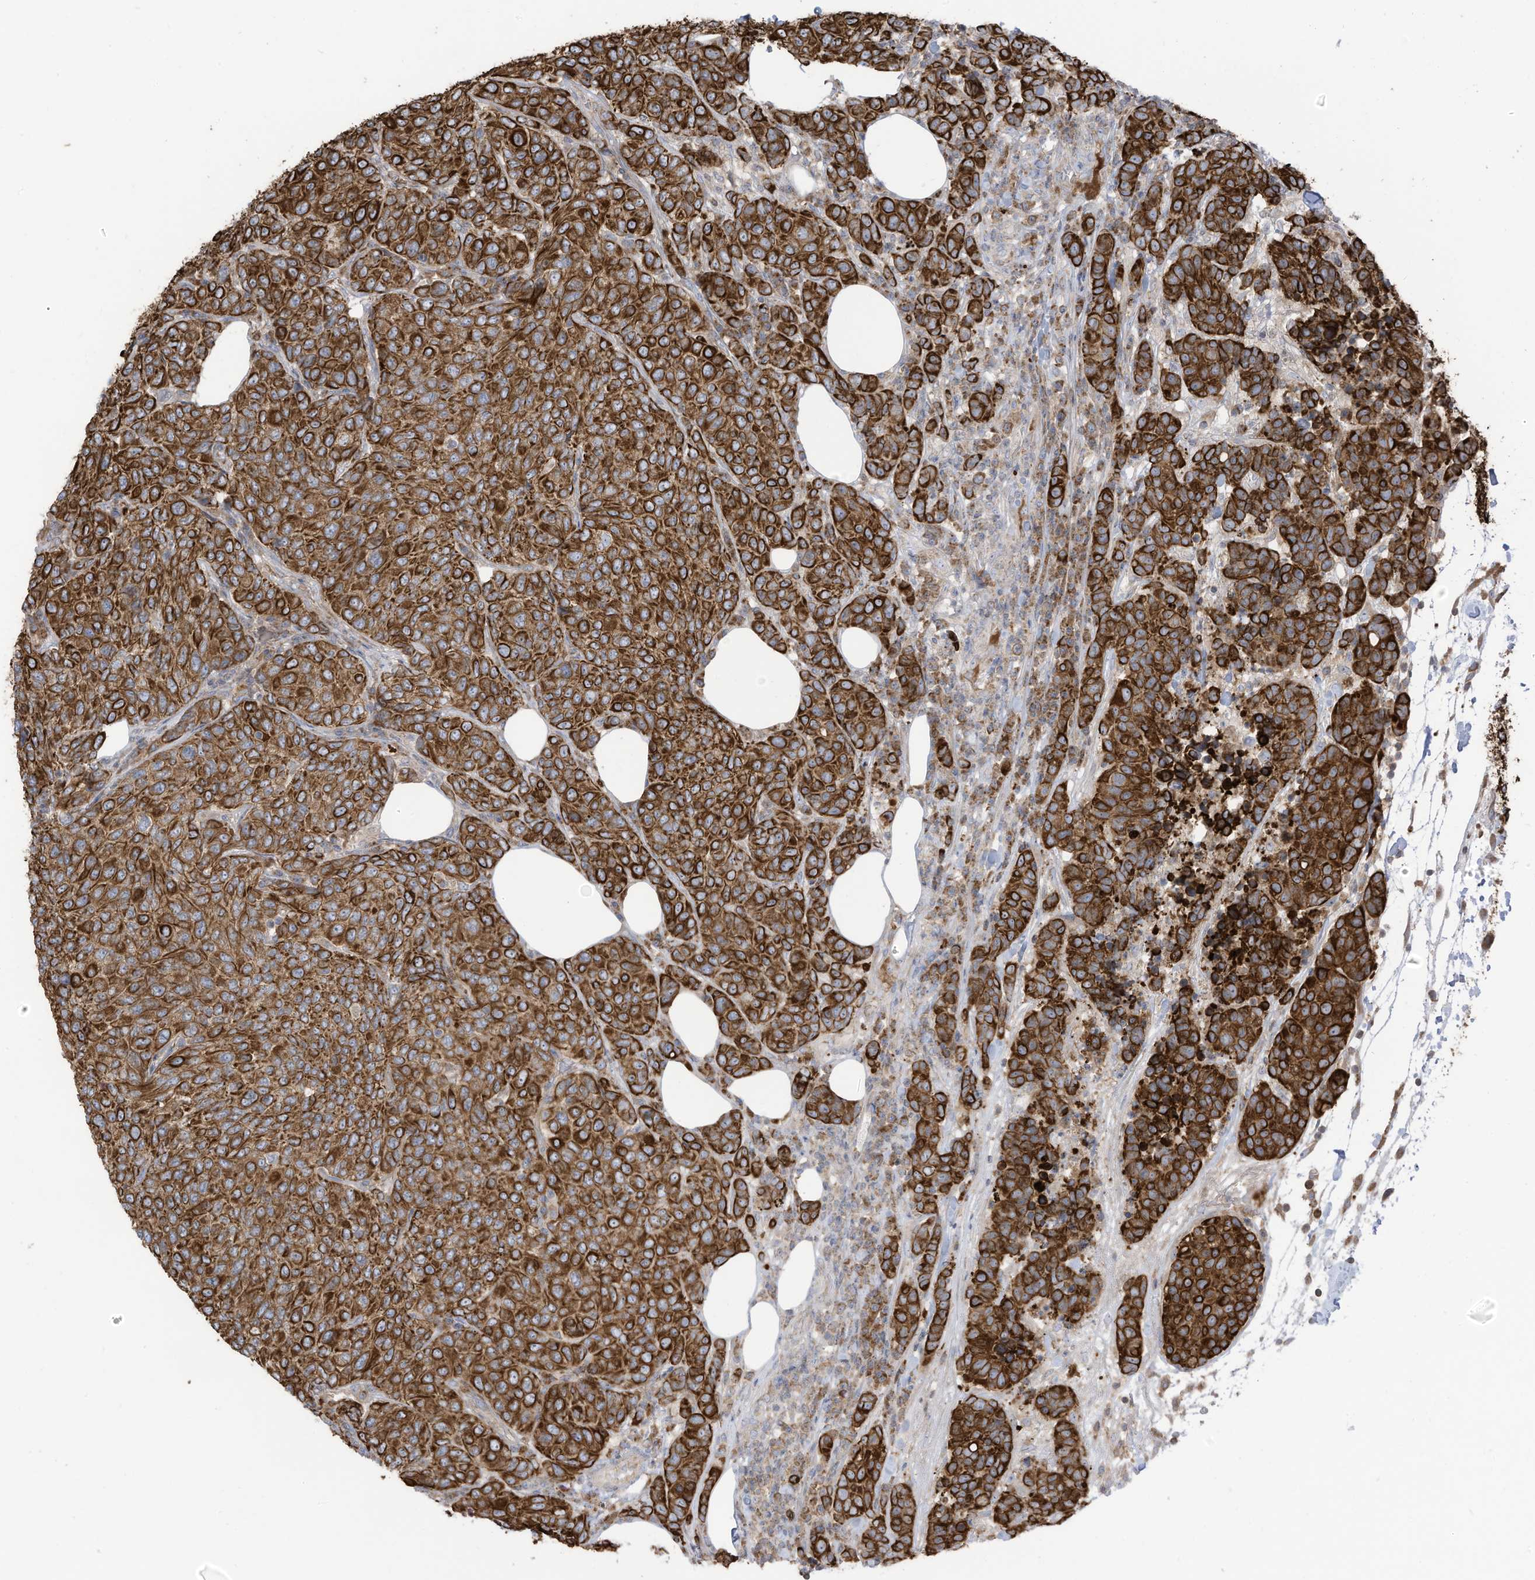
{"staining": {"intensity": "strong", "quantity": ">75%", "location": "cytoplasmic/membranous"}, "tissue": "breast cancer", "cell_type": "Tumor cells", "image_type": "cancer", "snomed": [{"axis": "morphology", "description": "Duct carcinoma"}, {"axis": "topography", "description": "Breast"}], "caption": "Invasive ductal carcinoma (breast) stained with a brown dye shows strong cytoplasmic/membranous positive positivity in about >75% of tumor cells.", "gene": "CGAS", "patient": {"sex": "female", "age": 55}}